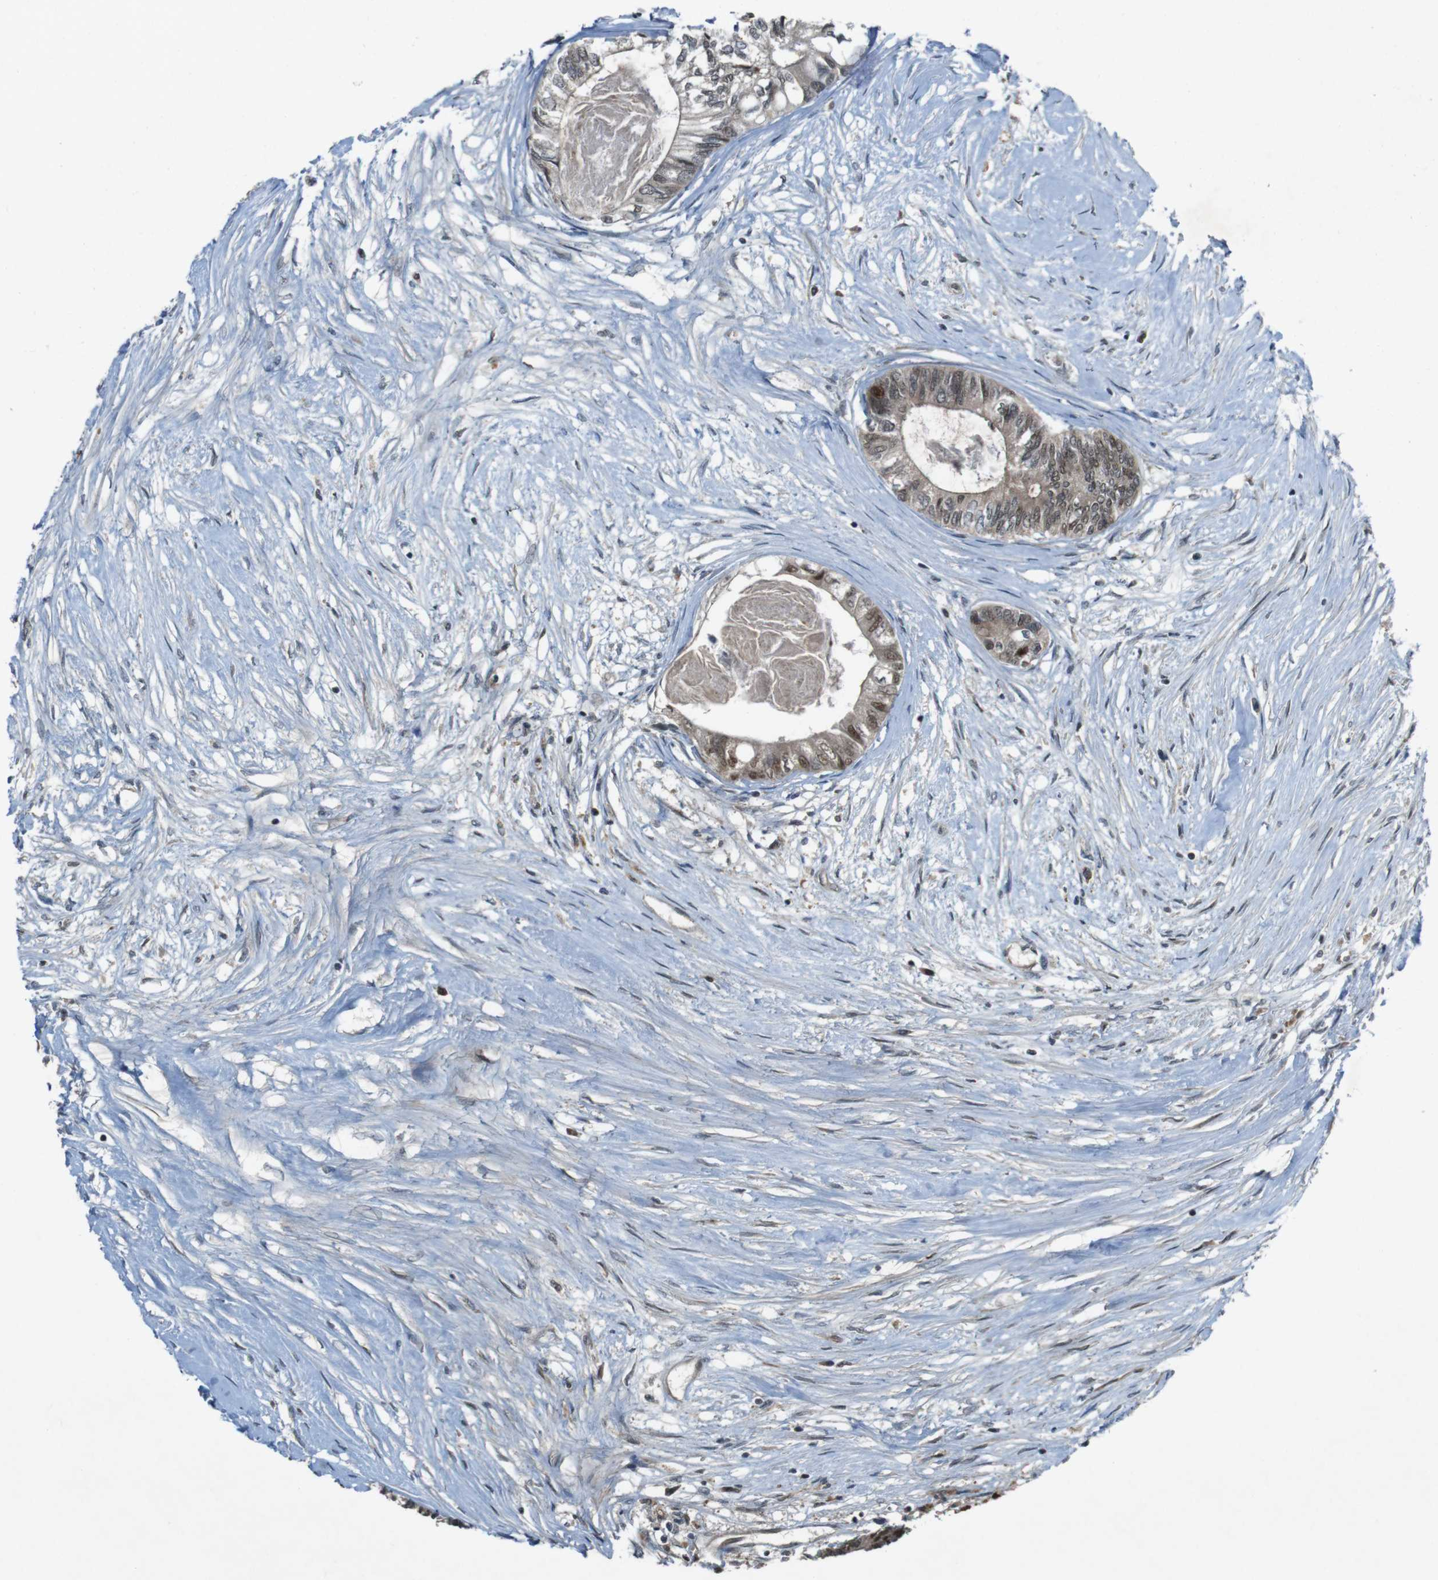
{"staining": {"intensity": "moderate", "quantity": ">75%", "location": "cytoplasmic/membranous,nuclear"}, "tissue": "colorectal cancer", "cell_type": "Tumor cells", "image_type": "cancer", "snomed": [{"axis": "morphology", "description": "Adenocarcinoma, NOS"}, {"axis": "topography", "description": "Rectum"}], "caption": "Tumor cells show moderate cytoplasmic/membranous and nuclear positivity in approximately >75% of cells in colorectal cancer (adenocarcinoma). (IHC, brightfield microscopy, high magnification).", "gene": "MAPKAPK5", "patient": {"sex": "male", "age": 63}}